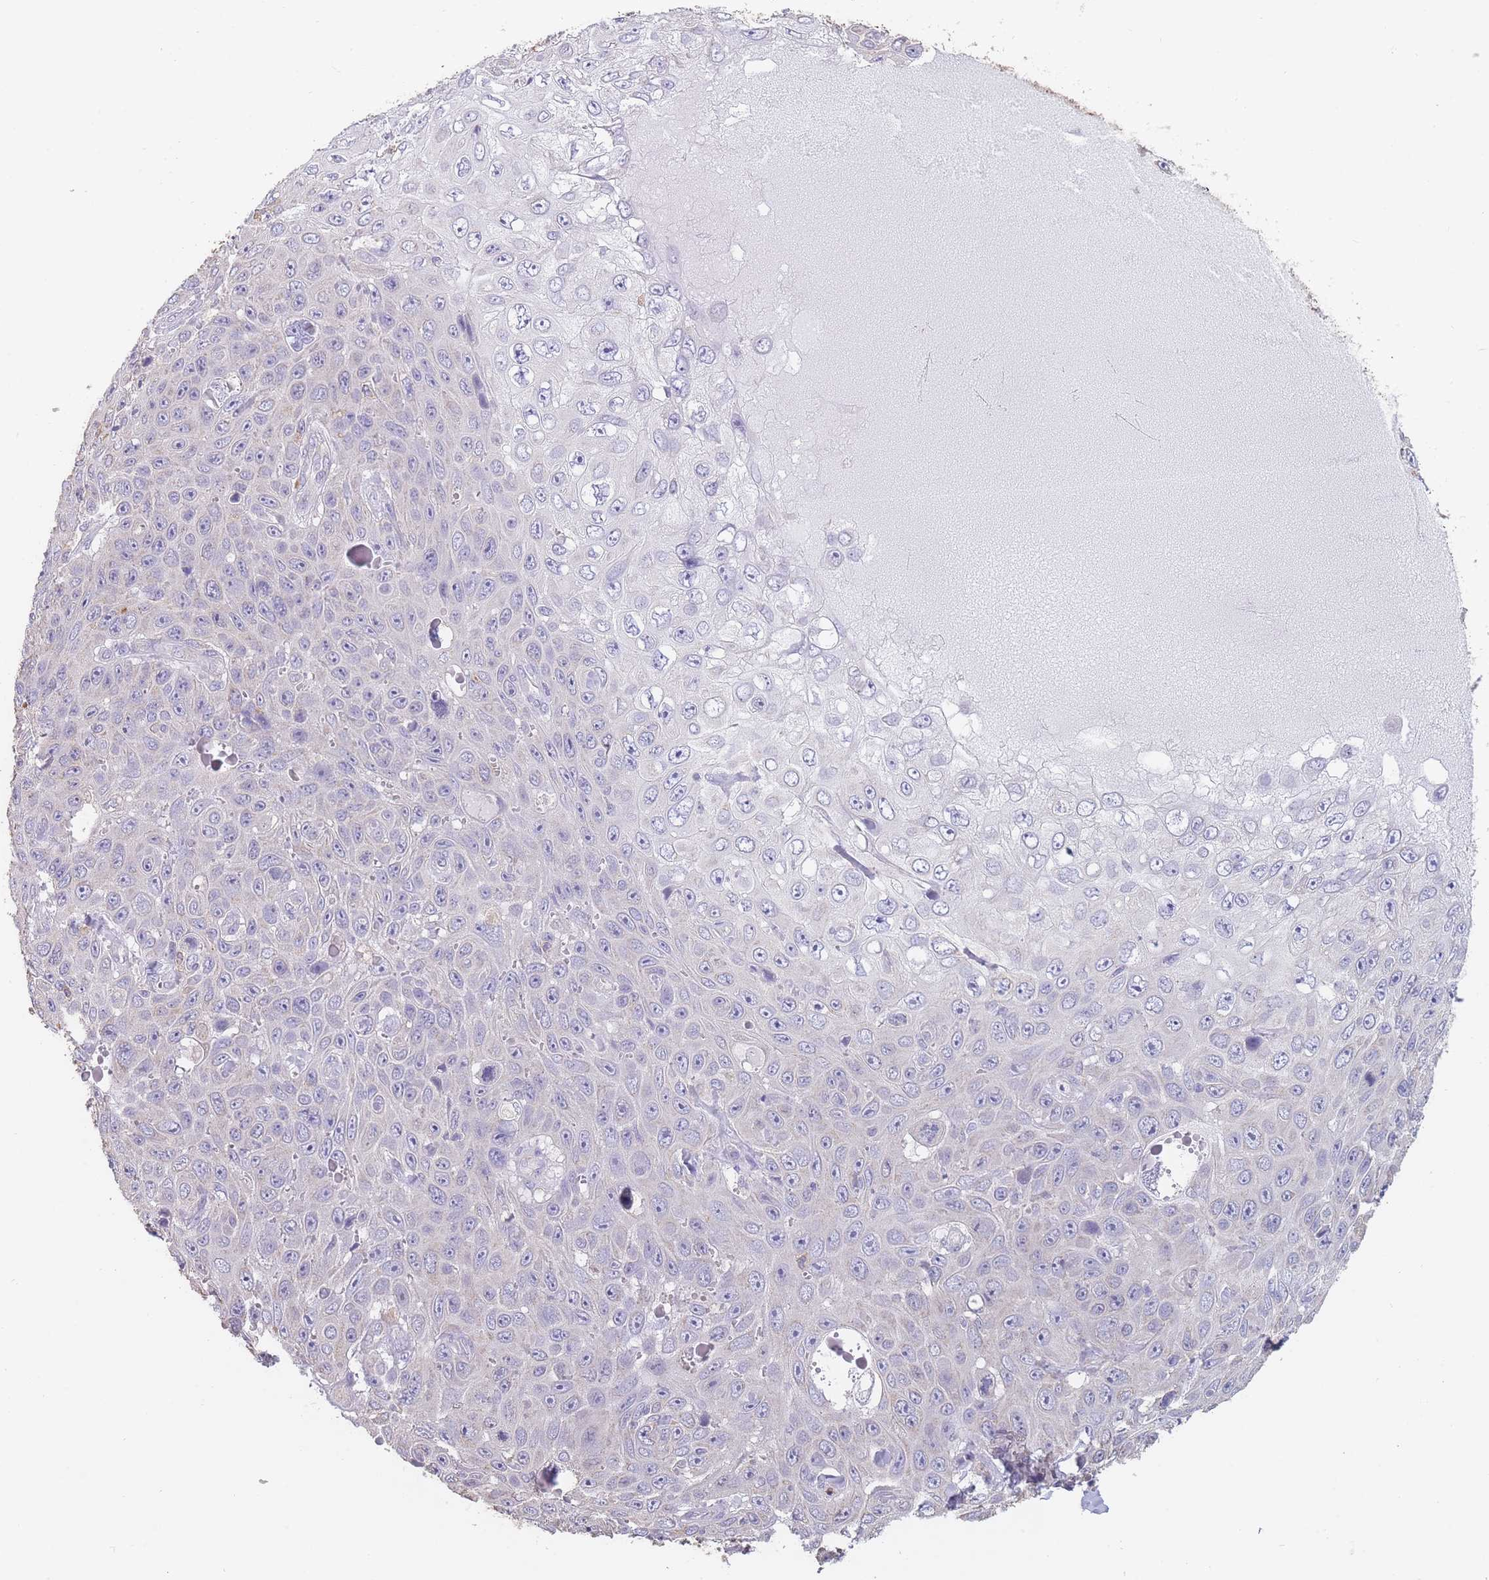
{"staining": {"intensity": "negative", "quantity": "none", "location": "none"}, "tissue": "skin cancer", "cell_type": "Tumor cells", "image_type": "cancer", "snomed": [{"axis": "morphology", "description": "Squamous cell carcinoma, NOS"}, {"axis": "topography", "description": "Skin"}], "caption": "Immunohistochemical staining of skin cancer (squamous cell carcinoma) shows no significant positivity in tumor cells. (DAB (3,3'-diaminobenzidine) immunohistochemistry with hematoxylin counter stain).", "gene": "CLEC12A", "patient": {"sex": "male", "age": 82}}